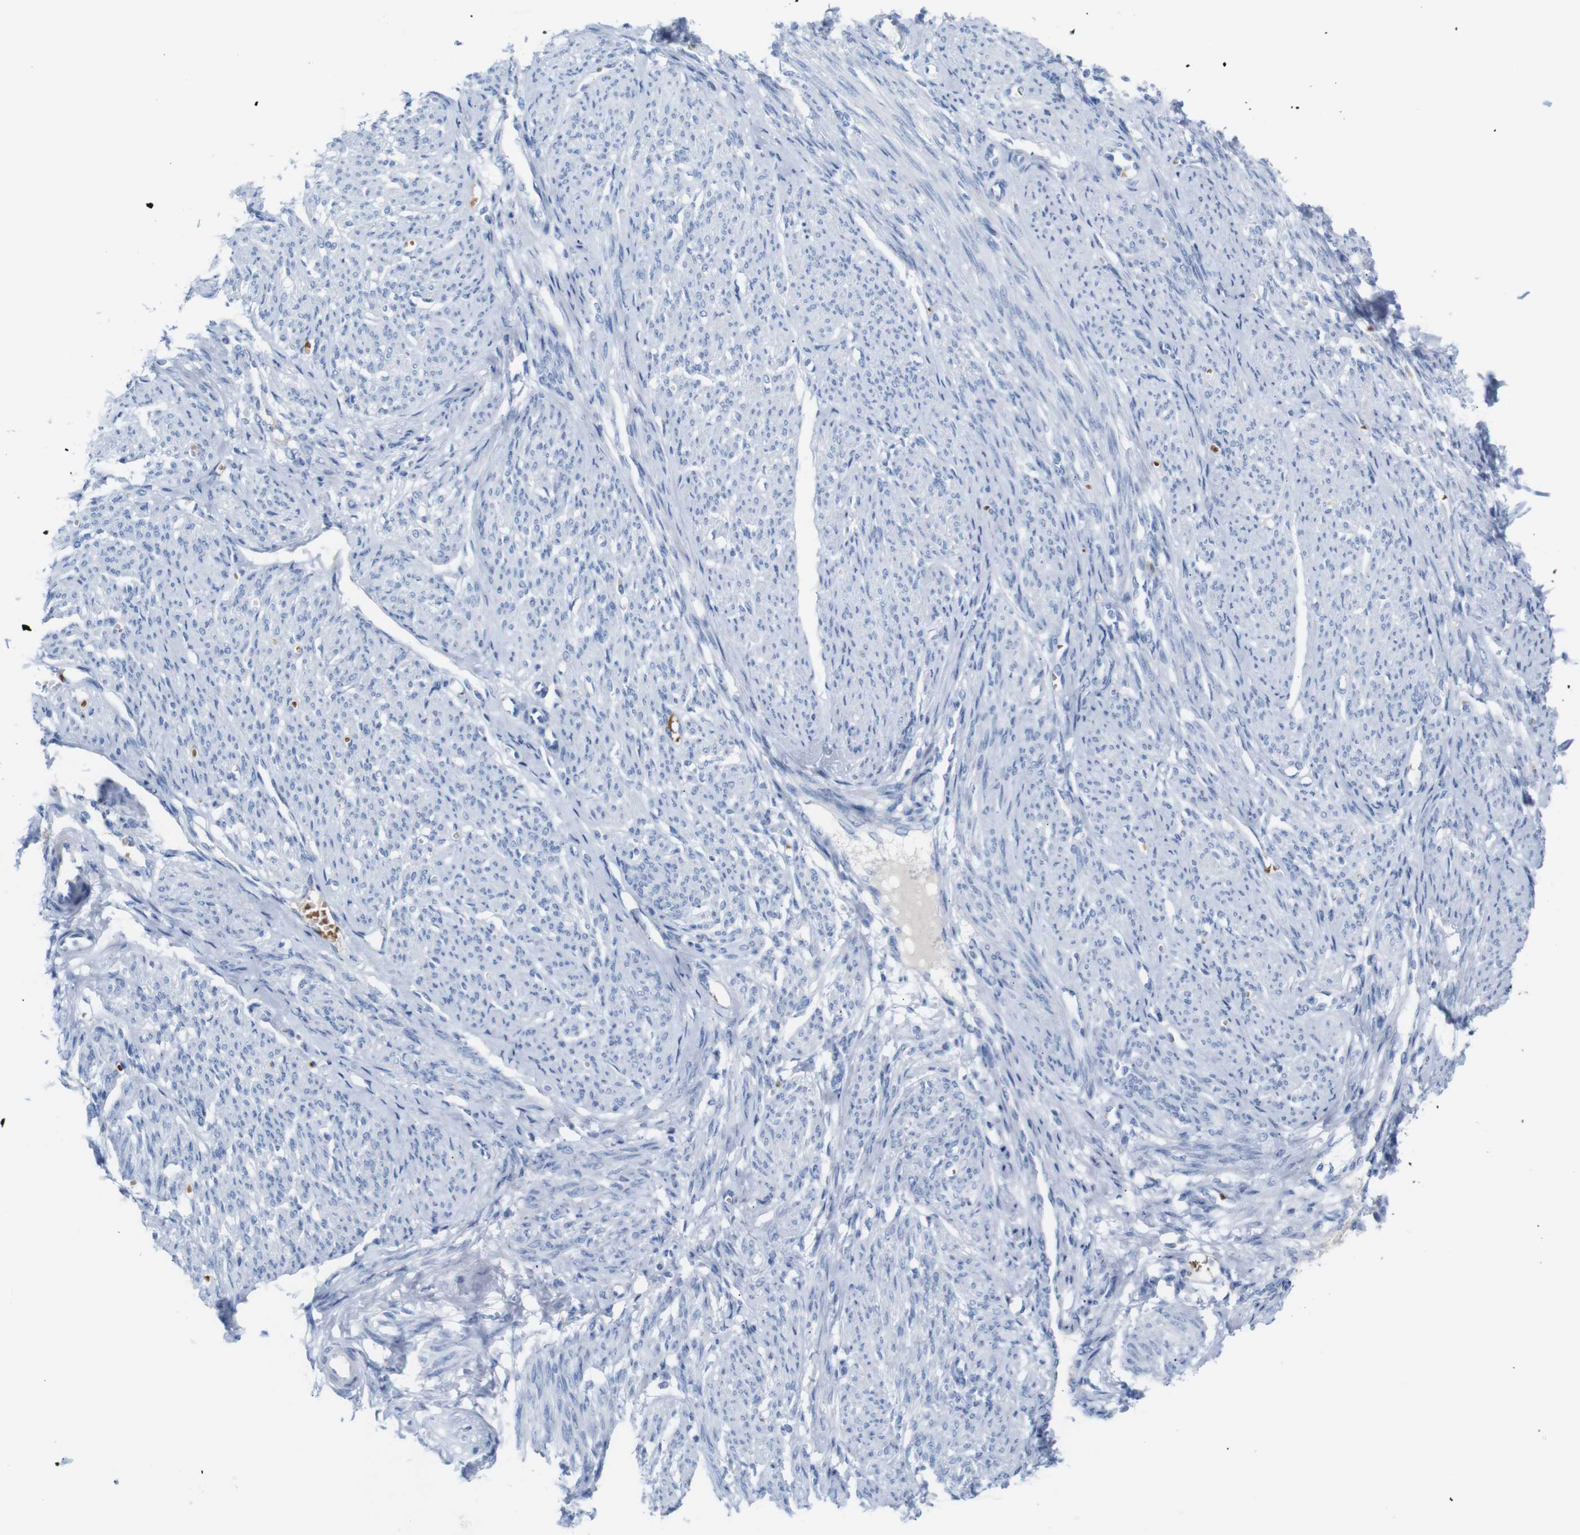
{"staining": {"intensity": "negative", "quantity": "none", "location": "none"}, "tissue": "smooth muscle", "cell_type": "Smooth muscle cells", "image_type": "normal", "snomed": [{"axis": "morphology", "description": "Normal tissue, NOS"}, {"axis": "topography", "description": "Smooth muscle"}], "caption": "Smooth muscle stained for a protein using immunohistochemistry demonstrates no staining smooth muscle cells.", "gene": "ERVMER34", "patient": {"sex": "female", "age": 65}}